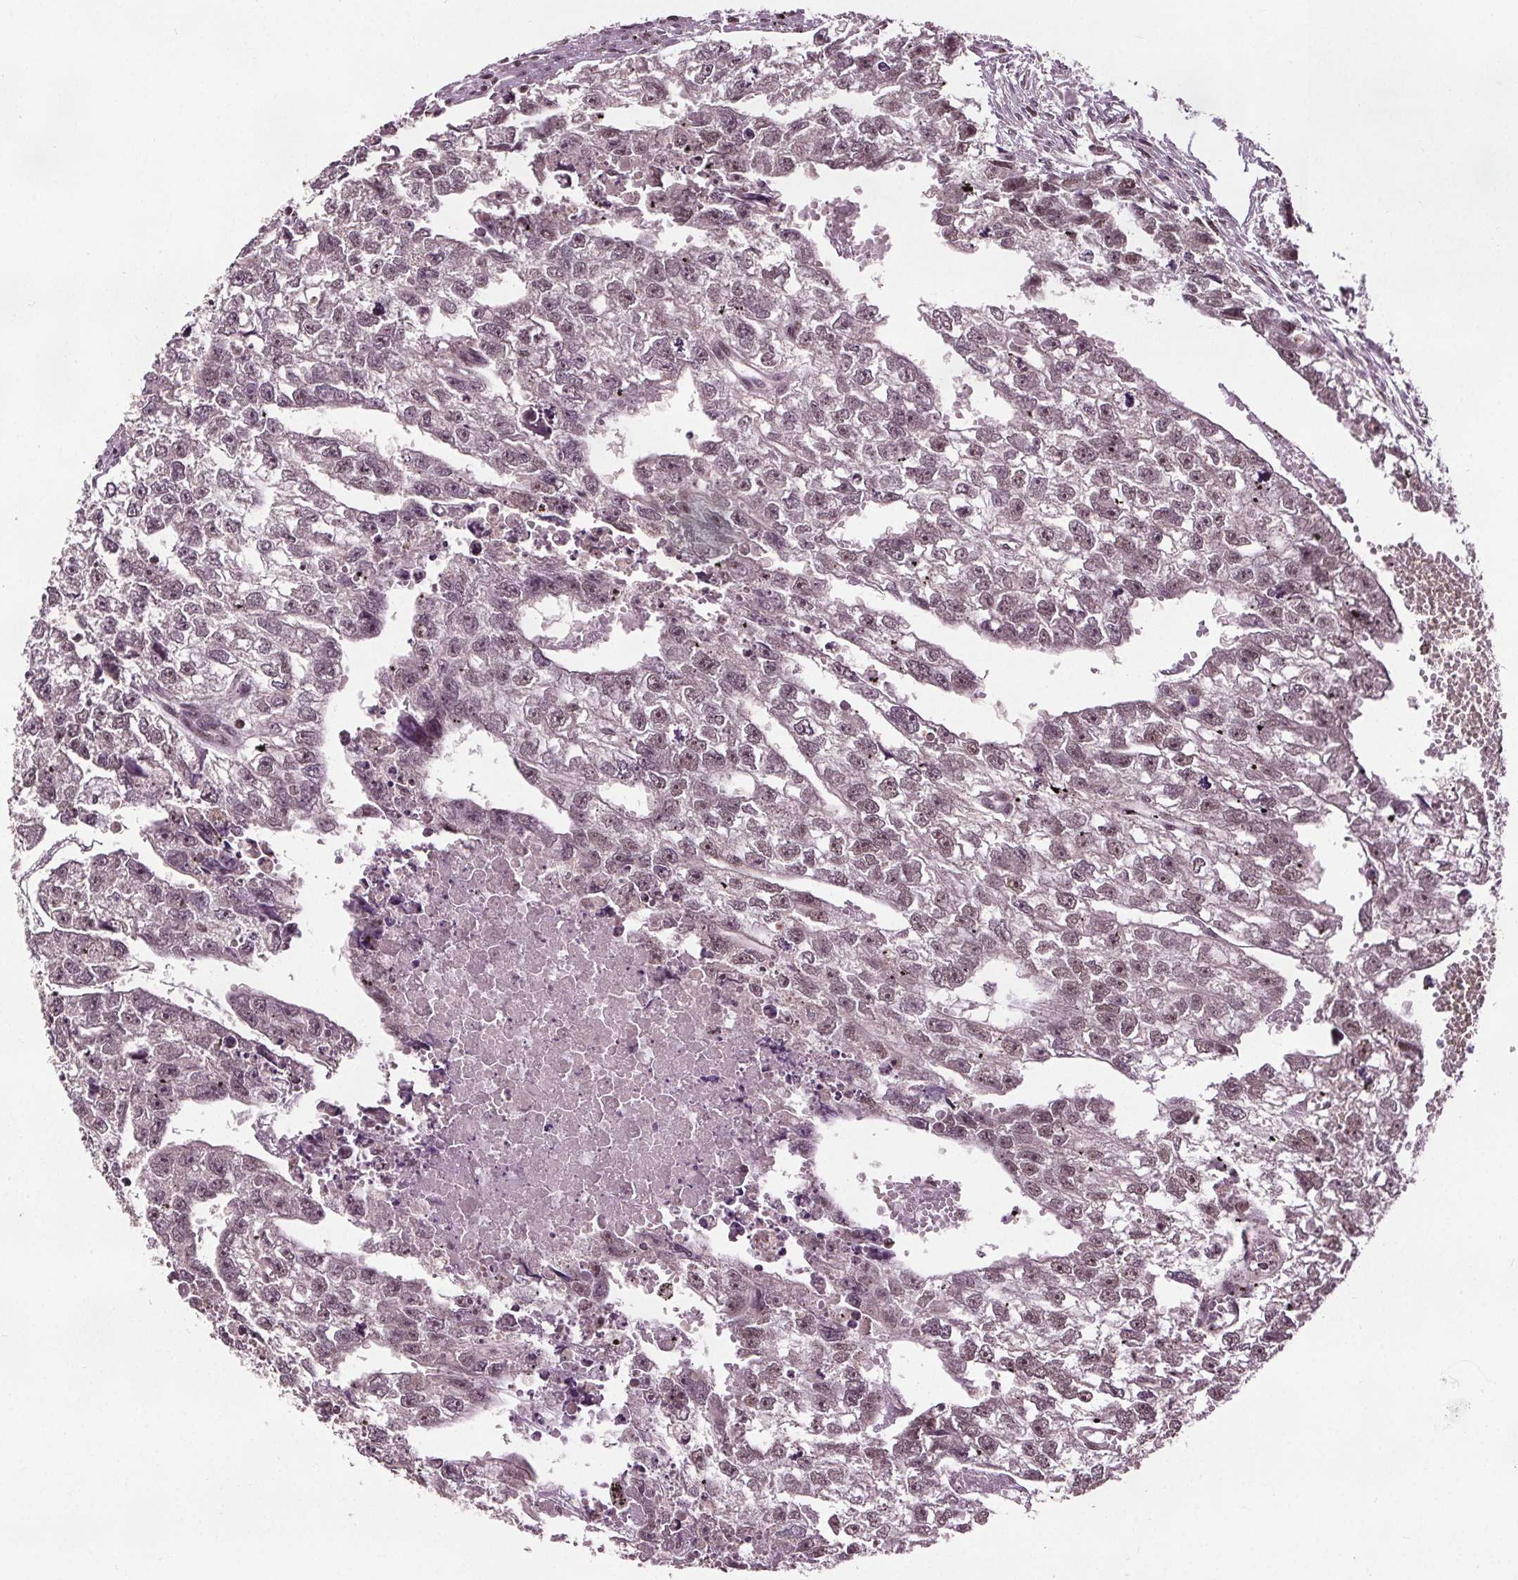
{"staining": {"intensity": "weak", "quantity": "25%-75%", "location": "nuclear"}, "tissue": "testis cancer", "cell_type": "Tumor cells", "image_type": "cancer", "snomed": [{"axis": "morphology", "description": "Carcinoma, Embryonal, NOS"}, {"axis": "morphology", "description": "Teratoma, malignant, NOS"}, {"axis": "topography", "description": "Testis"}], "caption": "Protein expression by immunohistochemistry (IHC) shows weak nuclear staining in about 25%-75% of tumor cells in testis embryonal carcinoma. (brown staining indicates protein expression, while blue staining denotes nuclei).", "gene": "DDX11", "patient": {"sex": "male", "age": 44}}